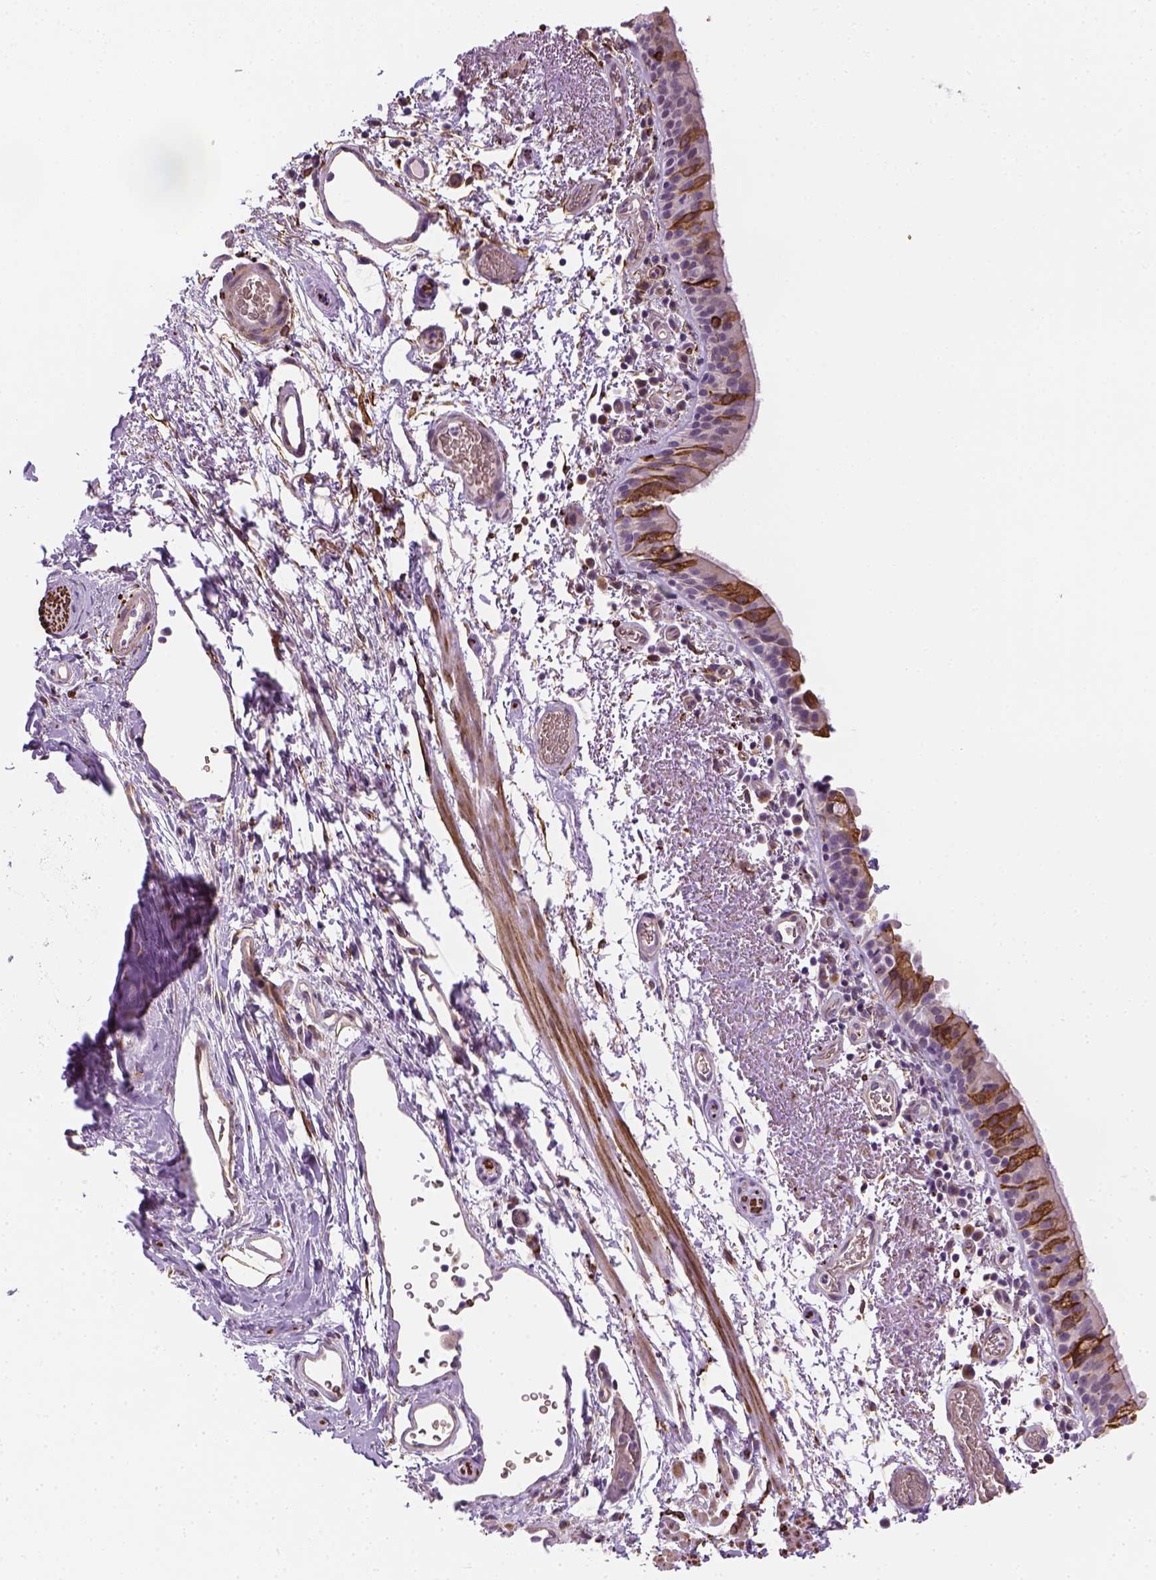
{"staining": {"intensity": "strong", "quantity": "<25%", "location": "cytoplasmic/membranous"}, "tissue": "bronchus", "cell_type": "Respiratory epithelial cells", "image_type": "normal", "snomed": [{"axis": "morphology", "description": "Normal tissue, NOS"}, {"axis": "morphology", "description": "Adenocarcinoma, NOS"}, {"axis": "topography", "description": "Bronchus"}], "caption": "Protein staining of normal bronchus exhibits strong cytoplasmic/membranous expression in approximately <25% of respiratory epithelial cells.", "gene": "CACNB1", "patient": {"sex": "male", "age": 68}}